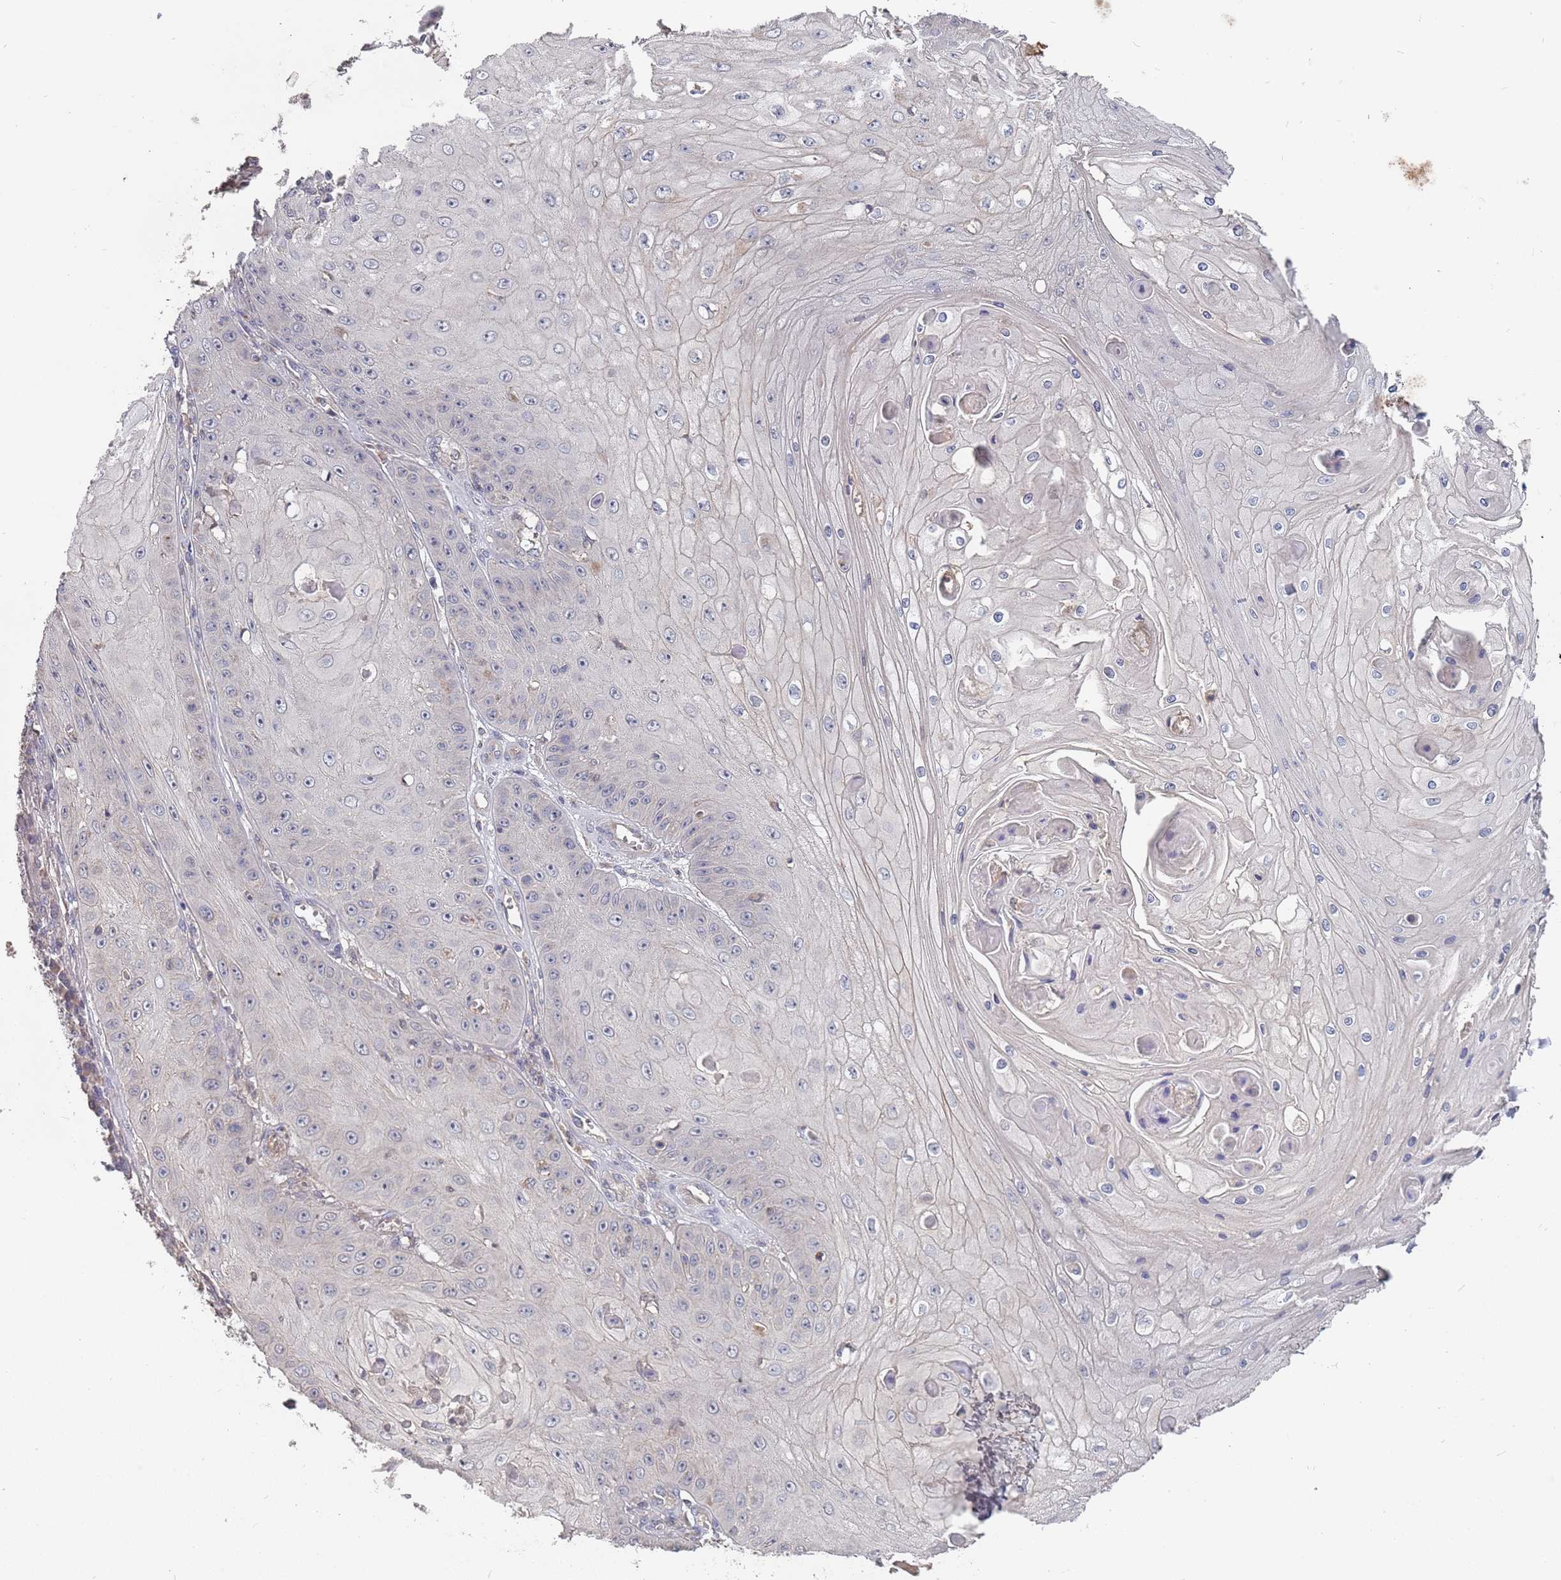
{"staining": {"intensity": "negative", "quantity": "none", "location": "none"}, "tissue": "skin cancer", "cell_type": "Tumor cells", "image_type": "cancer", "snomed": [{"axis": "morphology", "description": "Squamous cell carcinoma, NOS"}, {"axis": "topography", "description": "Skin"}], "caption": "Skin cancer stained for a protein using immunohistochemistry (IHC) displays no staining tumor cells.", "gene": "TCEANC2", "patient": {"sex": "male", "age": 70}}